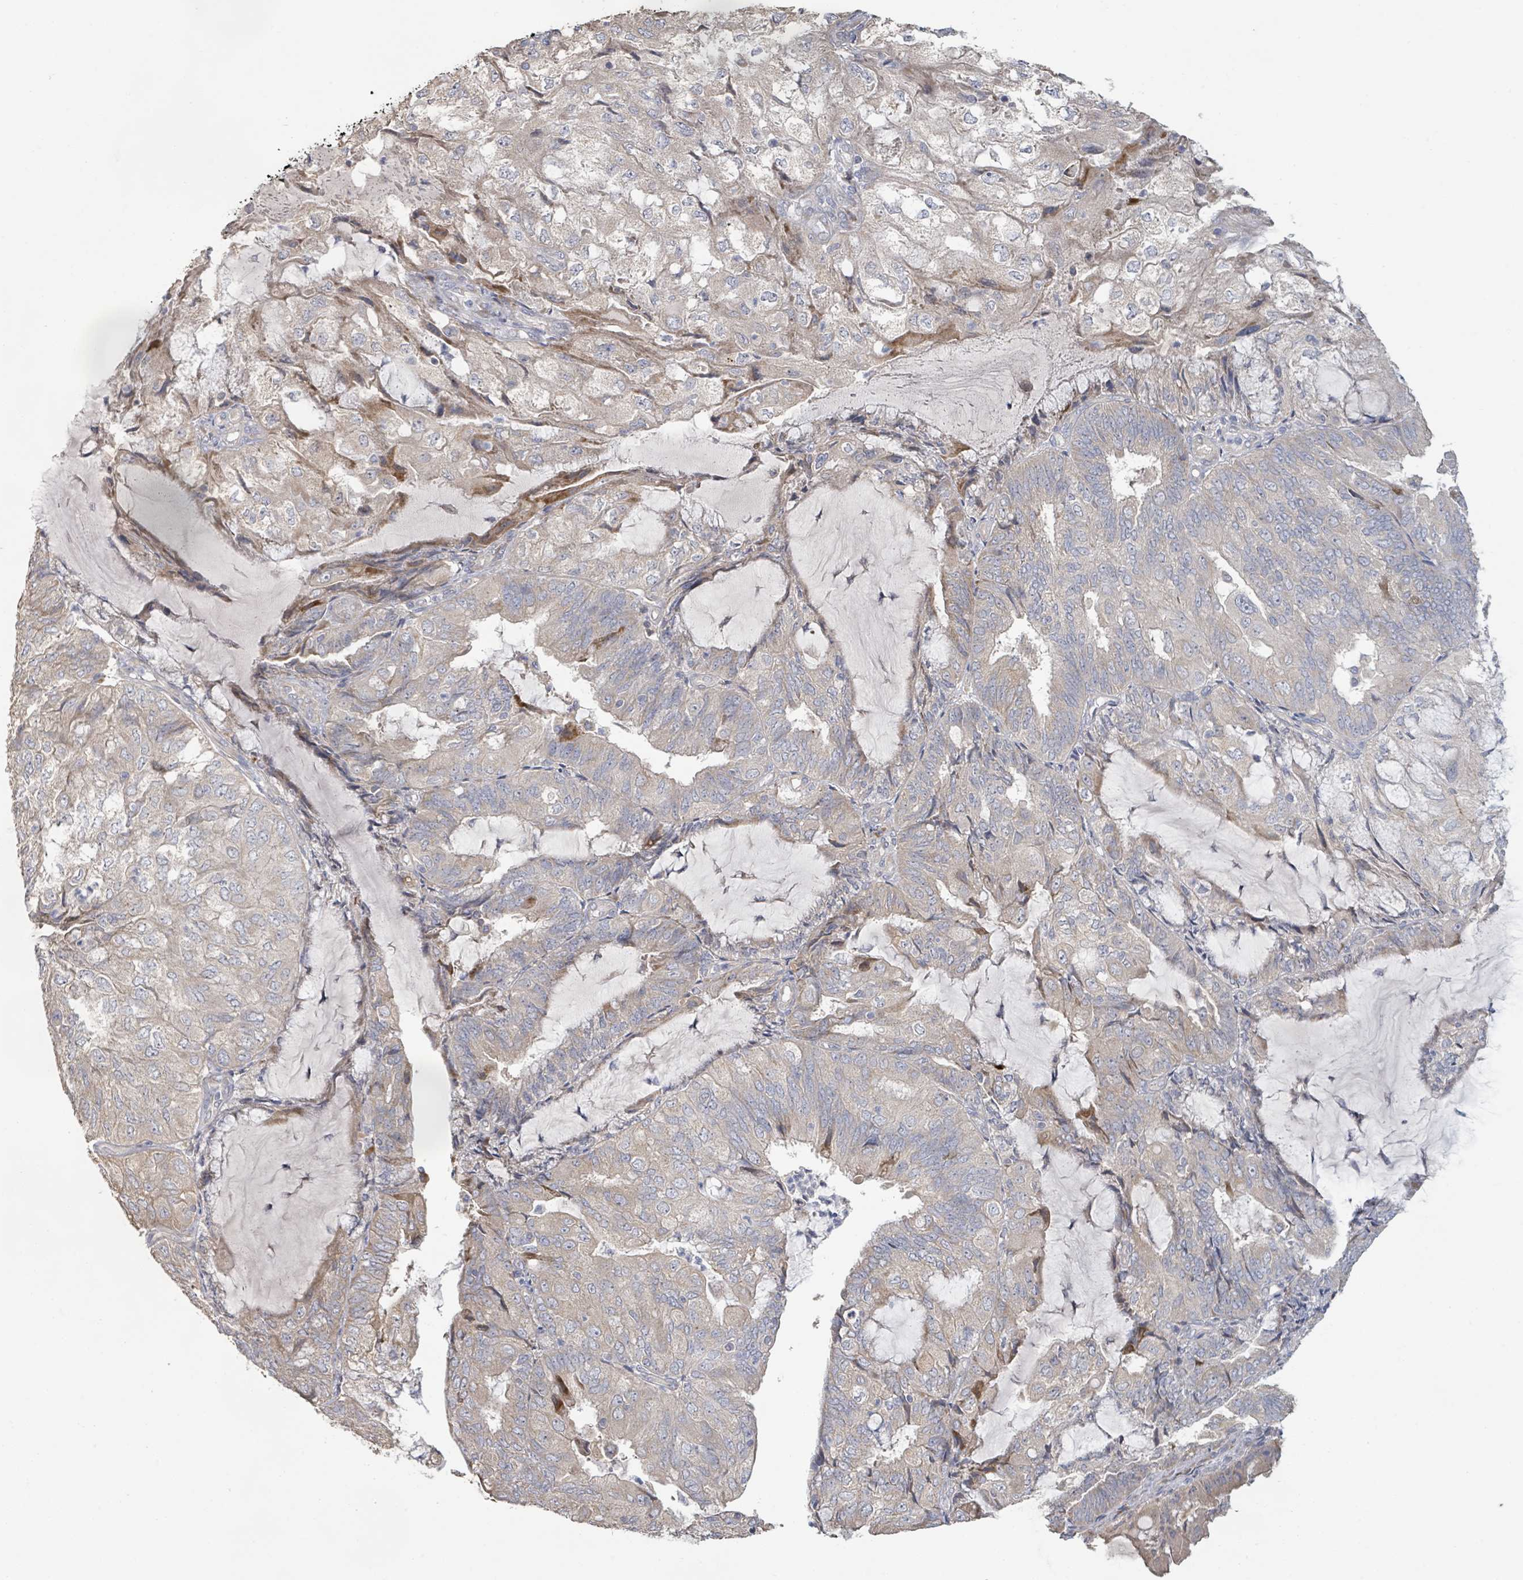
{"staining": {"intensity": "weak", "quantity": "<25%", "location": "cytoplasmic/membranous"}, "tissue": "endometrial cancer", "cell_type": "Tumor cells", "image_type": "cancer", "snomed": [{"axis": "morphology", "description": "Adenocarcinoma, NOS"}, {"axis": "topography", "description": "Endometrium"}], "caption": "The IHC image has no significant expression in tumor cells of endometrial cancer tissue.", "gene": "KCNS2", "patient": {"sex": "female", "age": 81}}